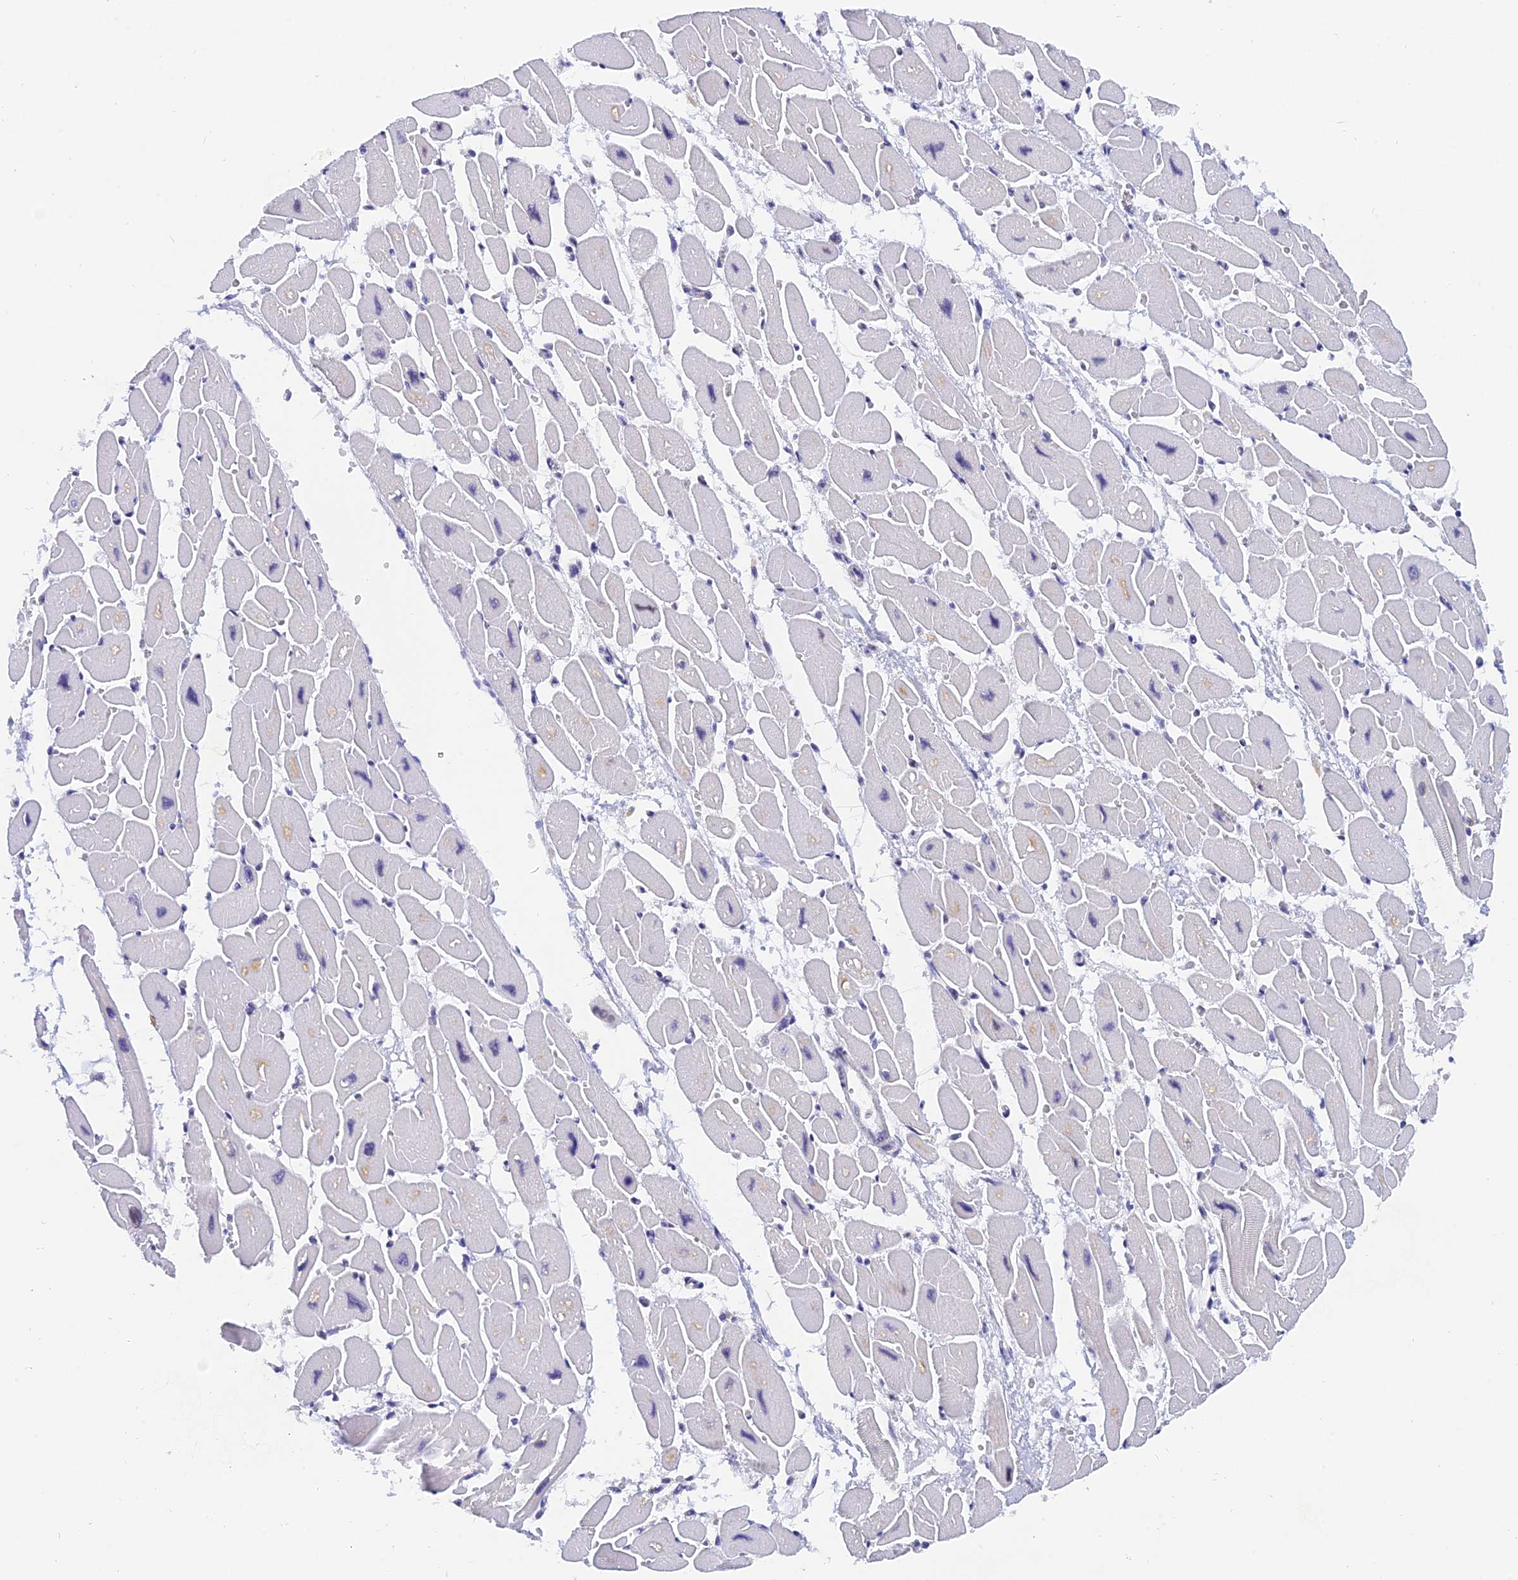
{"staining": {"intensity": "negative", "quantity": "none", "location": "none"}, "tissue": "heart muscle", "cell_type": "Cardiomyocytes", "image_type": "normal", "snomed": [{"axis": "morphology", "description": "Normal tissue, NOS"}, {"axis": "topography", "description": "Heart"}], "caption": "An IHC photomicrograph of normal heart muscle is shown. There is no staining in cardiomyocytes of heart muscle. (DAB immunohistochemistry (IHC), high magnification).", "gene": "DPY30", "patient": {"sex": "female", "age": 54}}